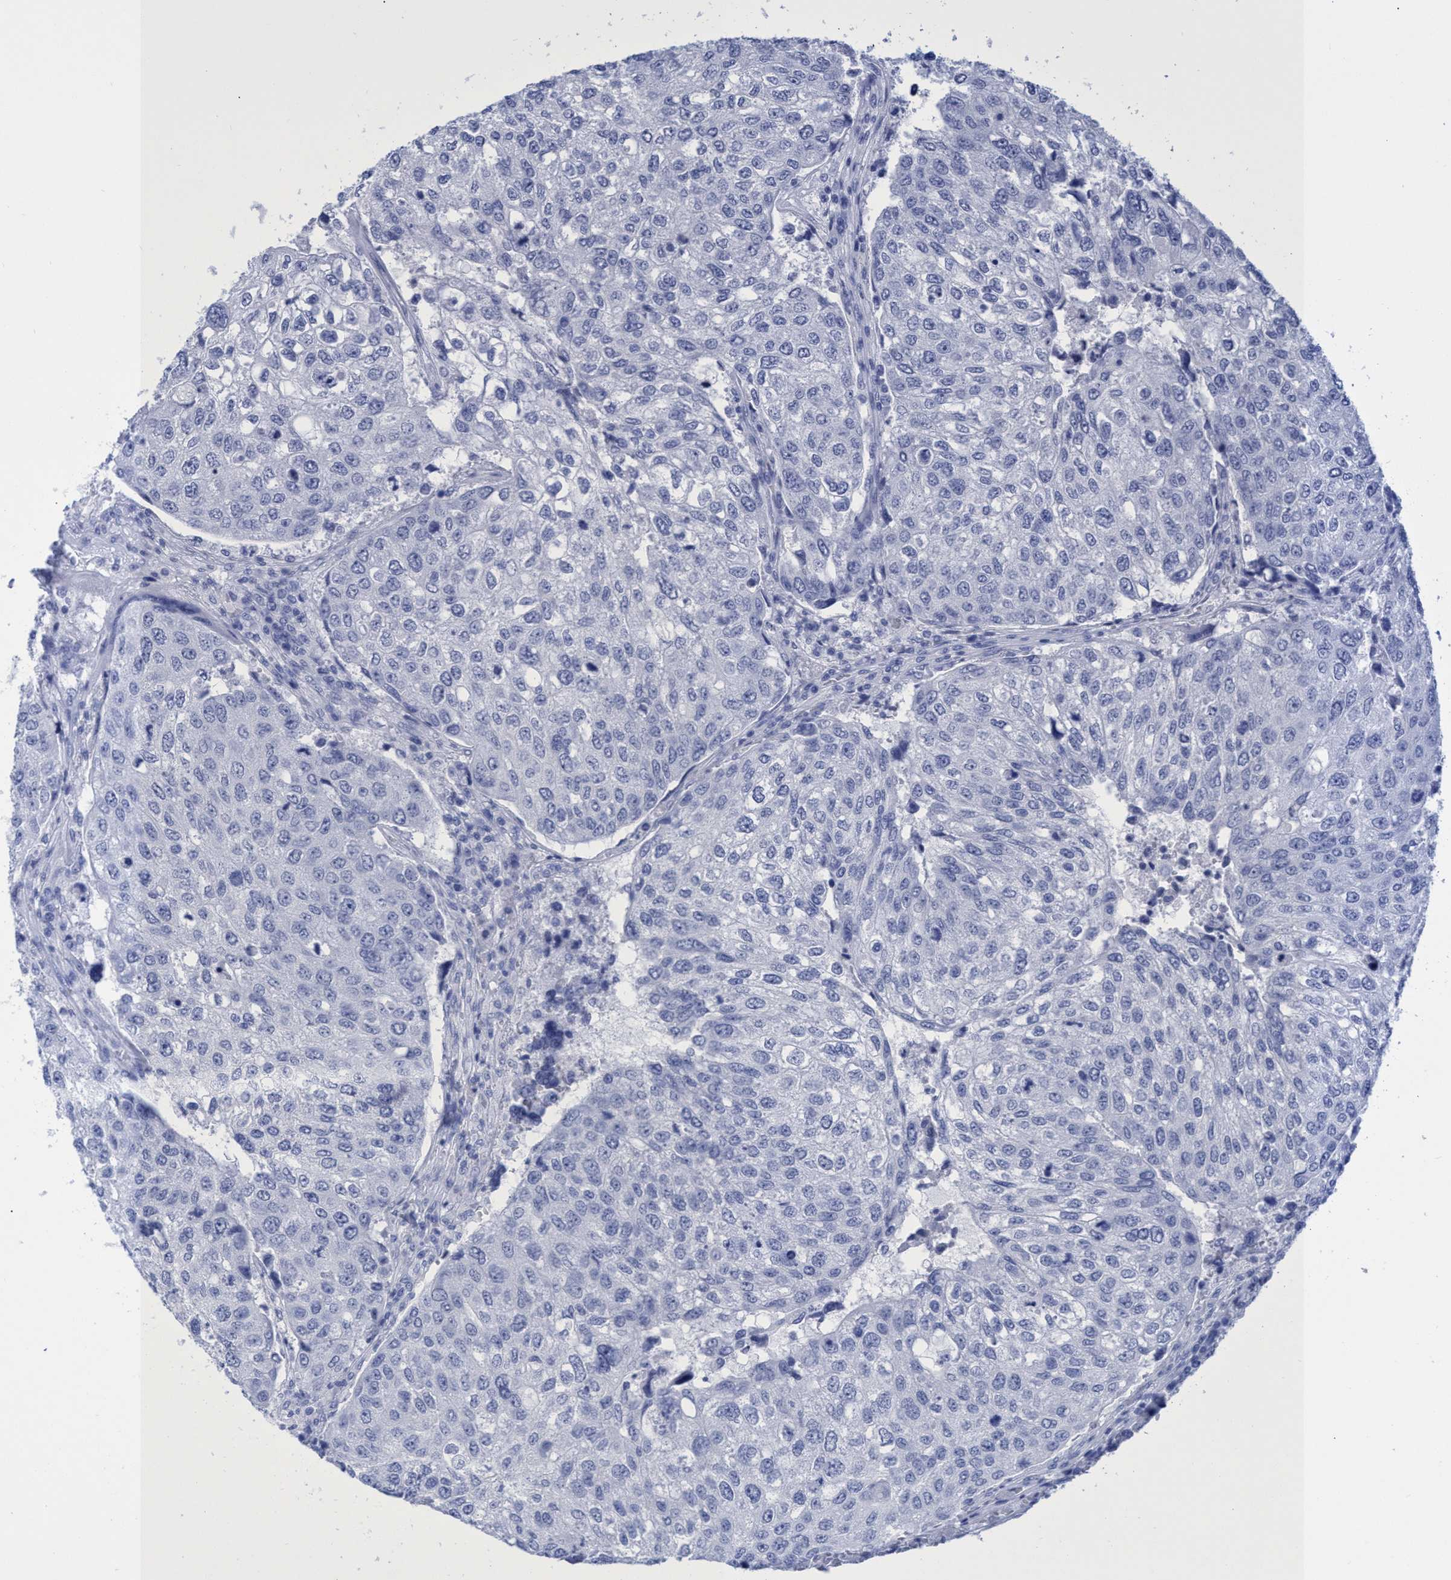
{"staining": {"intensity": "negative", "quantity": "none", "location": "none"}, "tissue": "urothelial cancer", "cell_type": "Tumor cells", "image_type": "cancer", "snomed": [{"axis": "morphology", "description": "Urothelial carcinoma, High grade"}, {"axis": "topography", "description": "Lymph node"}, {"axis": "topography", "description": "Urinary bladder"}], "caption": "The image reveals no significant expression in tumor cells of urothelial cancer. (Immunohistochemistry (ihc), brightfield microscopy, high magnification).", "gene": "INSL6", "patient": {"sex": "male", "age": 51}}